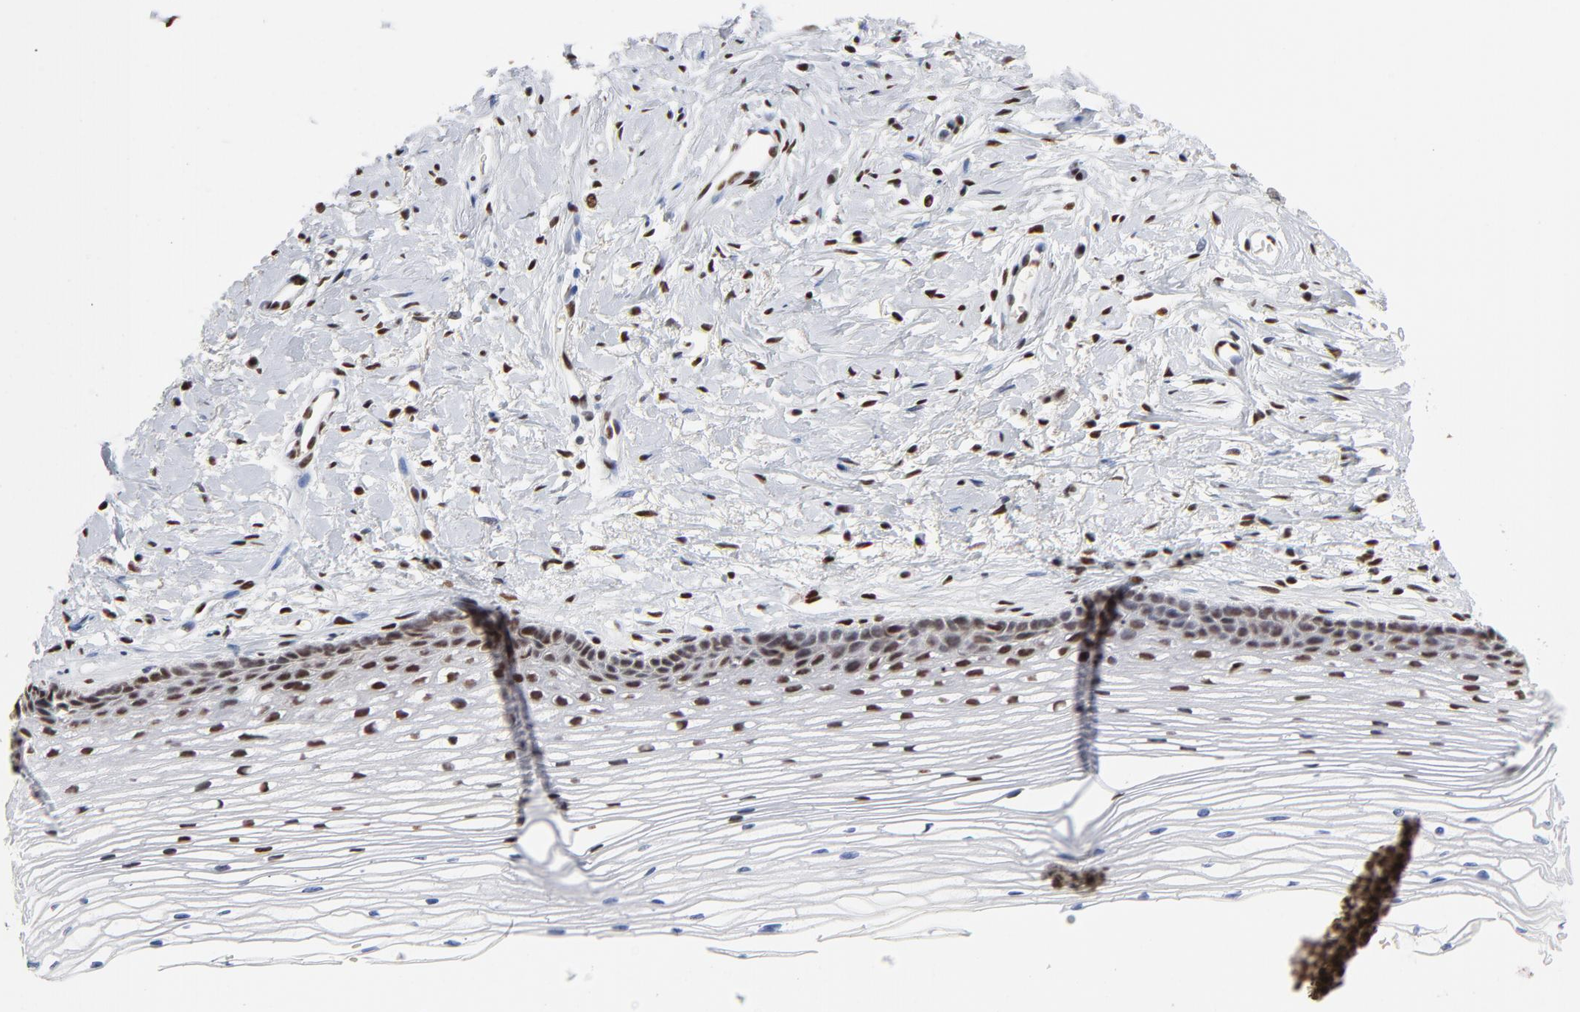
{"staining": {"intensity": "strong", "quantity": ">75%", "location": "nuclear"}, "tissue": "cervix", "cell_type": "Glandular cells", "image_type": "normal", "snomed": [{"axis": "morphology", "description": "Normal tissue, NOS"}, {"axis": "topography", "description": "Cervix"}], "caption": "An immunohistochemistry photomicrograph of benign tissue is shown. Protein staining in brown shows strong nuclear positivity in cervix within glandular cells.", "gene": "CREB1", "patient": {"sex": "female", "age": 77}}